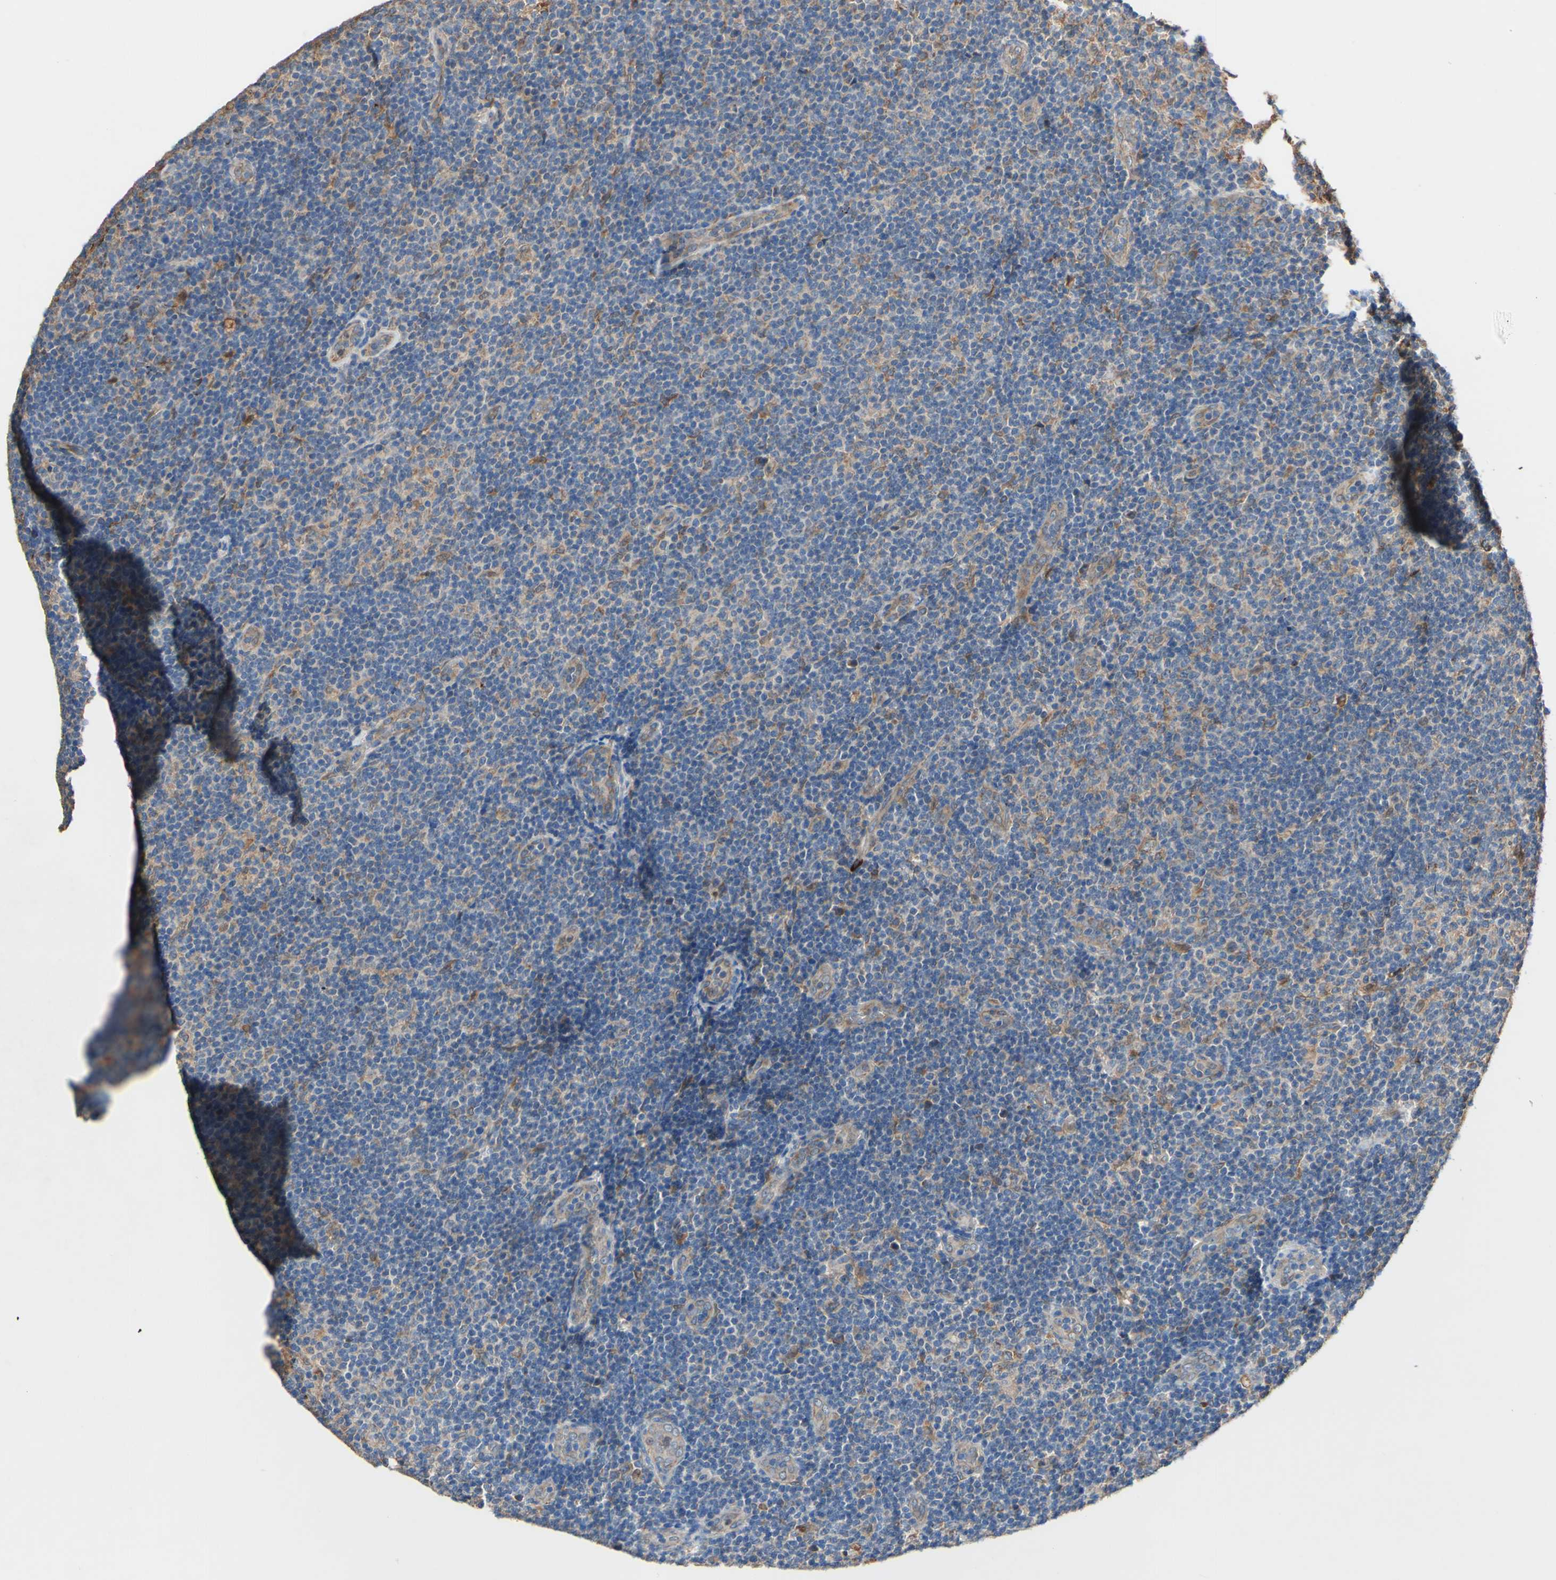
{"staining": {"intensity": "negative", "quantity": "none", "location": "none"}, "tissue": "lymphoma", "cell_type": "Tumor cells", "image_type": "cancer", "snomed": [{"axis": "morphology", "description": "Malignant lymphoma, non-Hodgkin's type, Low grade"}, {"axis": "topography", "description": "Lymph node"}], "caption": "Immunohistochemical staining of human low-grade malignant lymphoma, non-Hodgkin's type demonstrates no significant staining in tumor cells.", "gene": "PDGFB", "patient": {"sex": "male", "age": 83}}